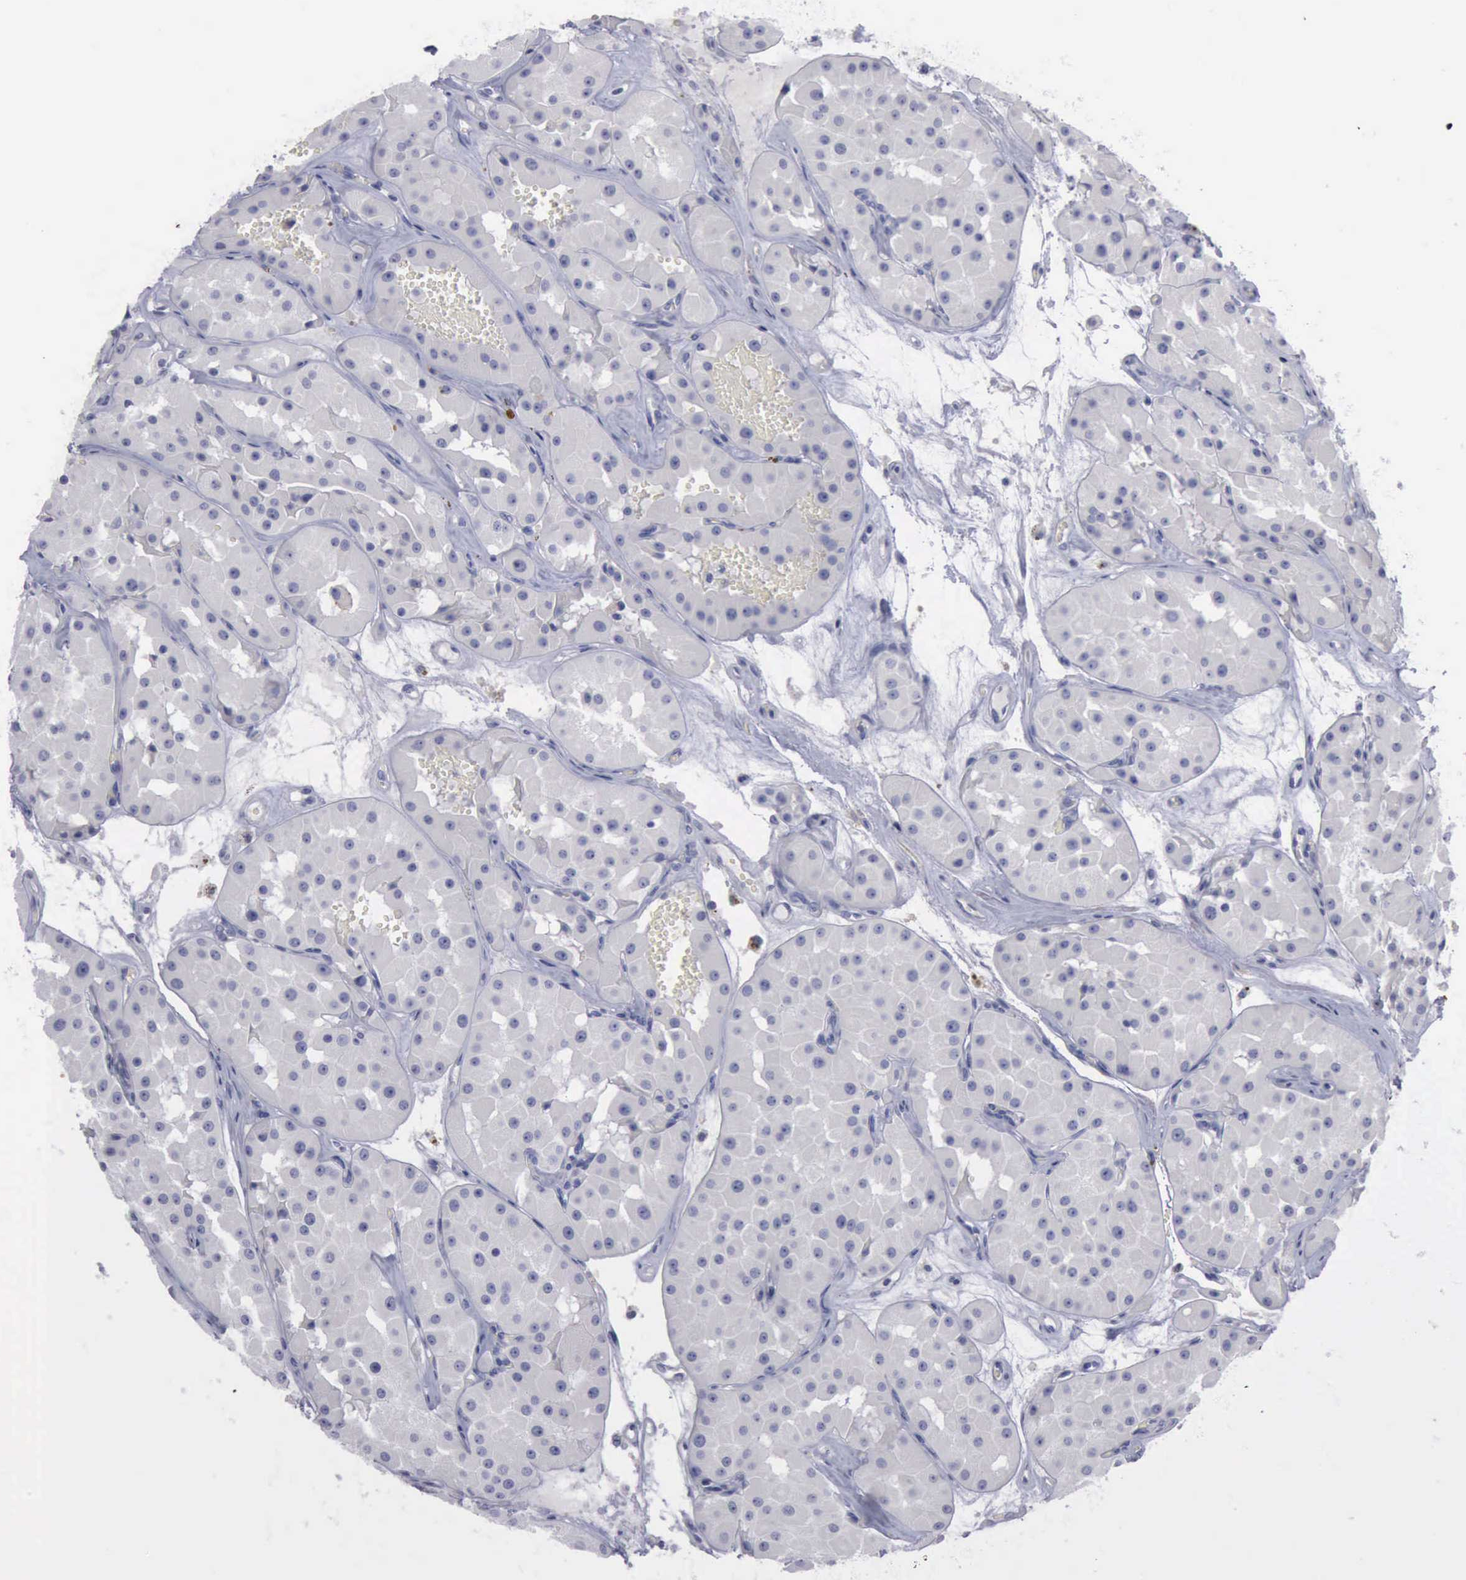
{"staining": {"intensity": "negative", "quantity": "none", "location": "none"}, "tissue": "renal cancer", "cell_type": "Tumor cells", "image_type": "cancer", "snomed": [{"axis": "morphology", "description": "Adenocarcinoma, uncertain malignant potential"}, {"axis": "topography", "description": "Kidney"}], "caption": "Renal cancer (adenocarcinoma,  uncertain malignant potential) was stained to show a protein in brown. There is no significant positivity in tumor cells.", "gene": "CDH2", "patient": {"sex": "male", "age": 63}}